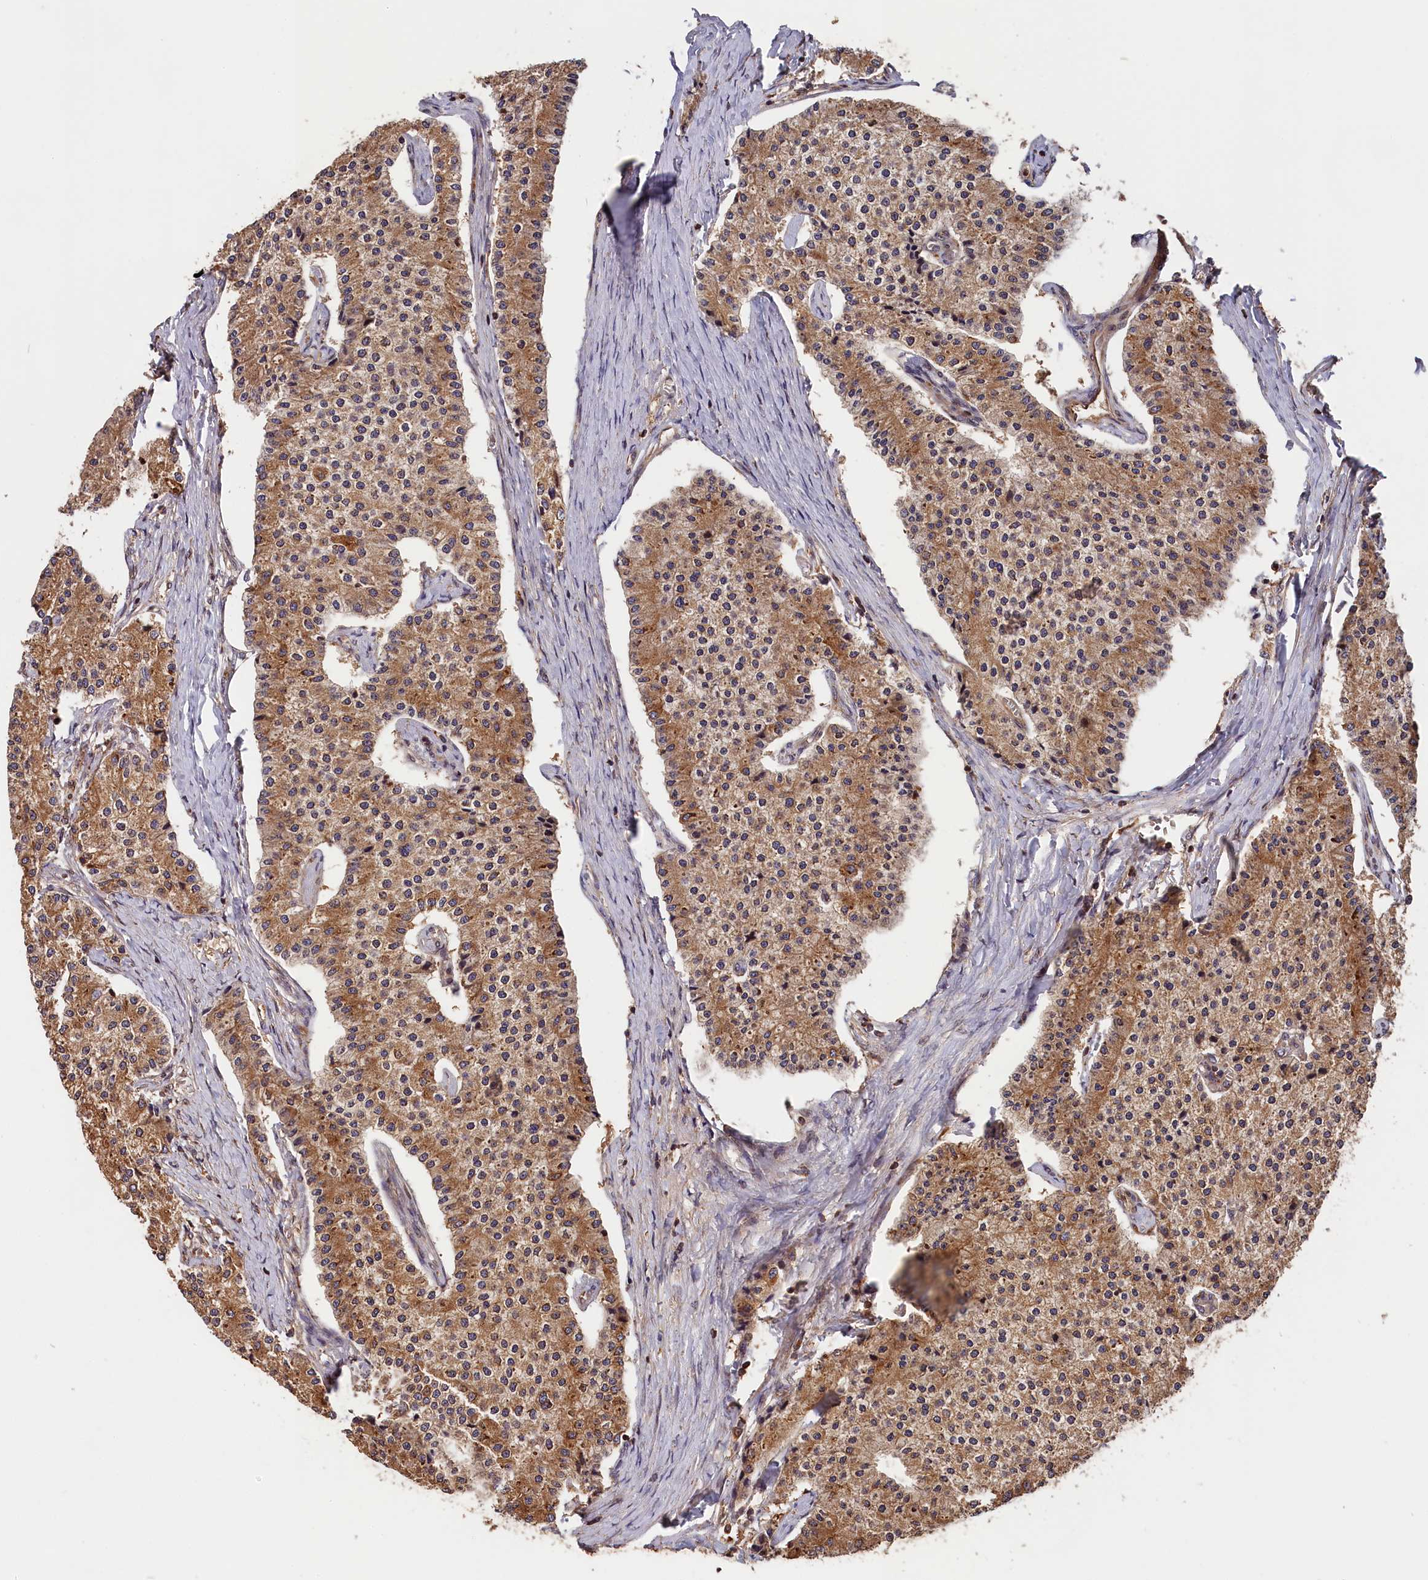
{"staining": {"intensity": "moderate", "quantity": ">75%", "location": "cytoplasmic/membranous"}, "tissue": "carcinoid", "cell_type": "Tumor cells", "image_type": "cancer", "snomed": [{"axis": "morphology", "description": "Carcinoid, malignant, NOS"}, {"axis": "topography", "description": "Colon"}], "caption": "A medium amount of moderate cytoplasmic/membranous staining is present in about >75% of tumor cells in carcinoid (malignant) tissue.", "gene": "HMOX2", "patient": {"sex": "female", "age": 52}}